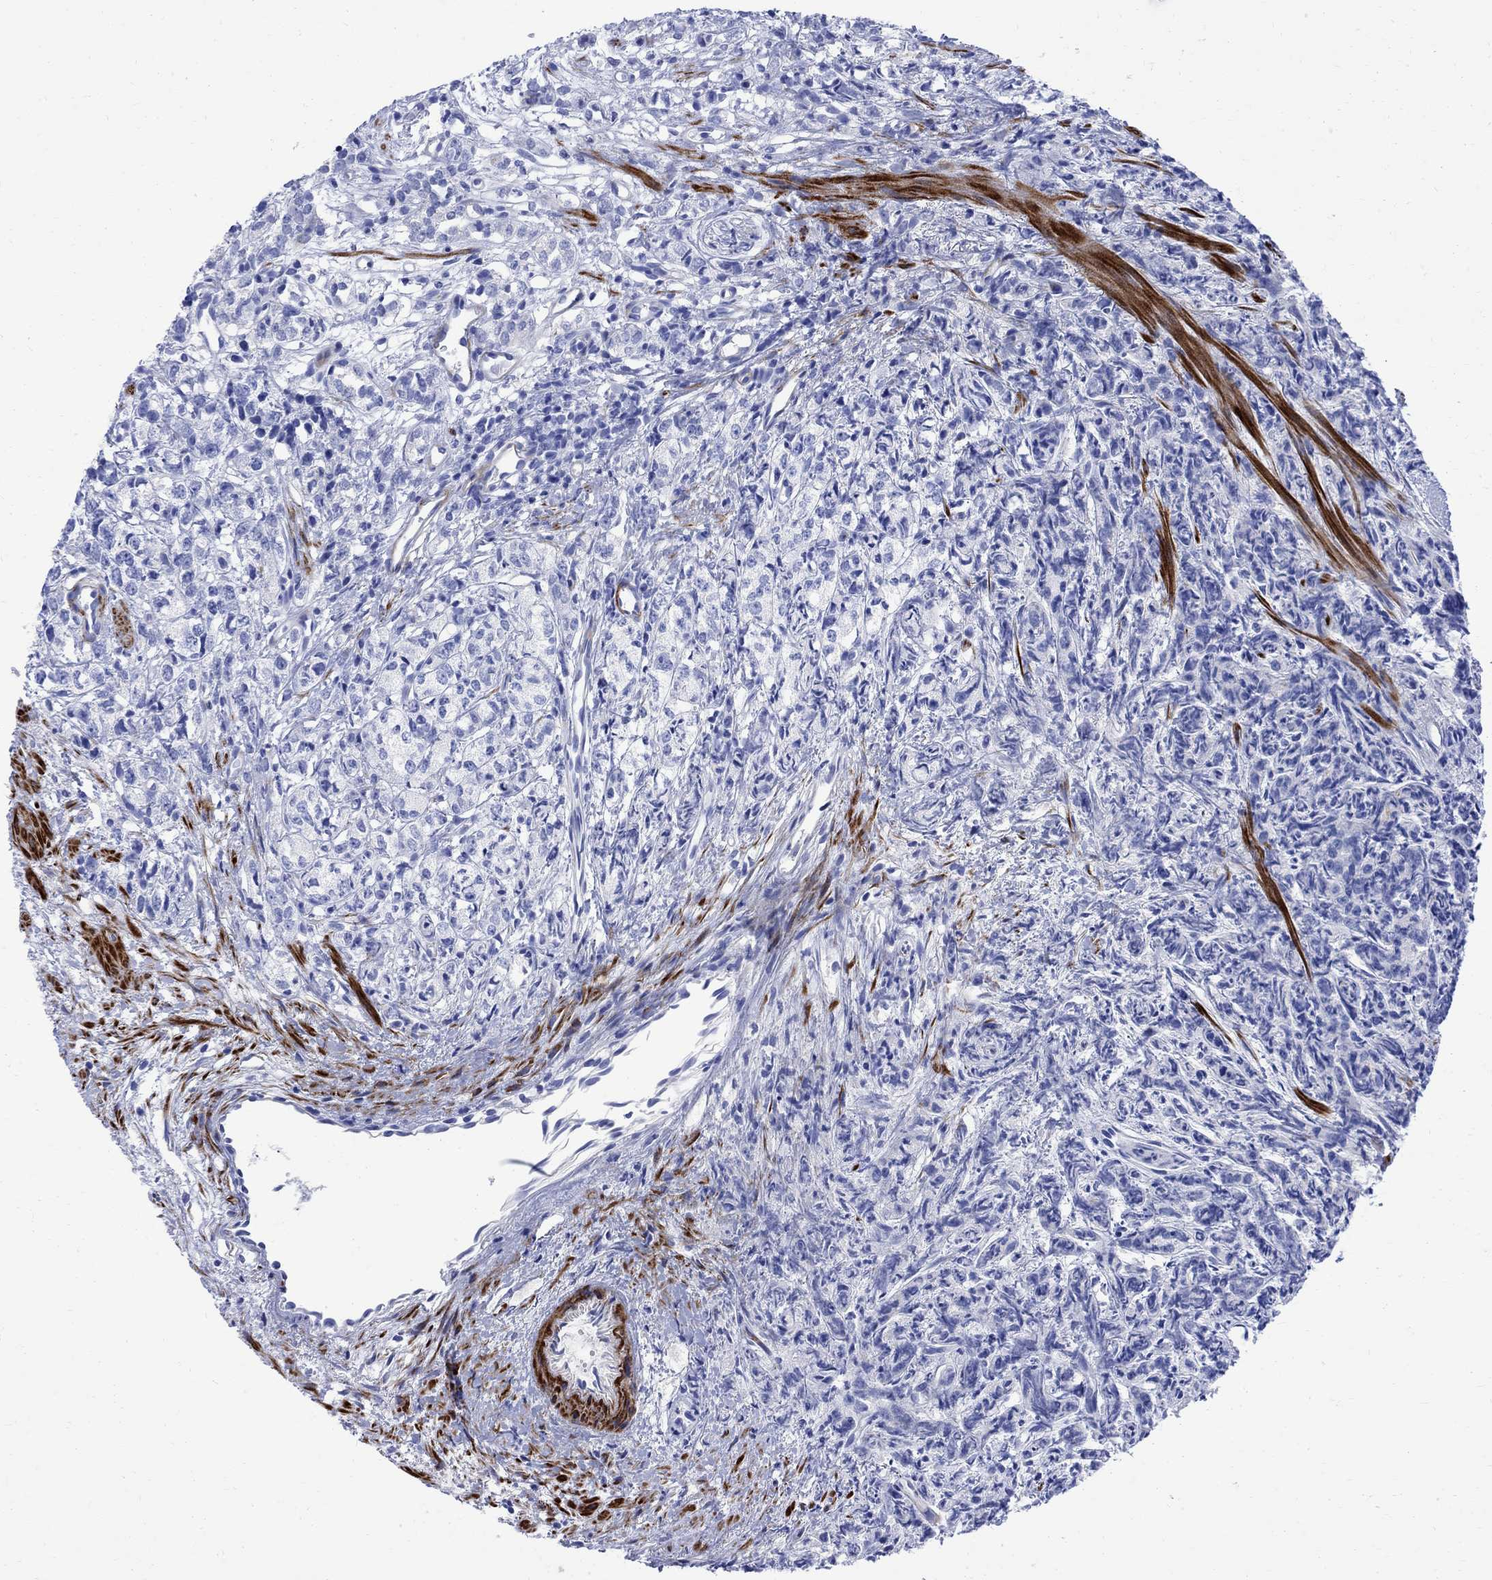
{"staining": {"intensity": "weak", "quantity": "<25%", "location": "cytoplasmic/membranous"}, "tissue": "prostate cancer", "cell_type": "Tumor cells", "image_type": "cancer", "snomed": [{"axis": "morphology", "description": "Adenocarcinoma, High grade"}, {"axis": "topography", "description": "Prostate"}], "caption": "IHC micrograph of adenocarcinoma (high-grade) (prostate) stained for a protein (brown), which reveals no expression in tumor cells.", "gene": "PARVB", "patient": {"sex": "male", "age": 53}}